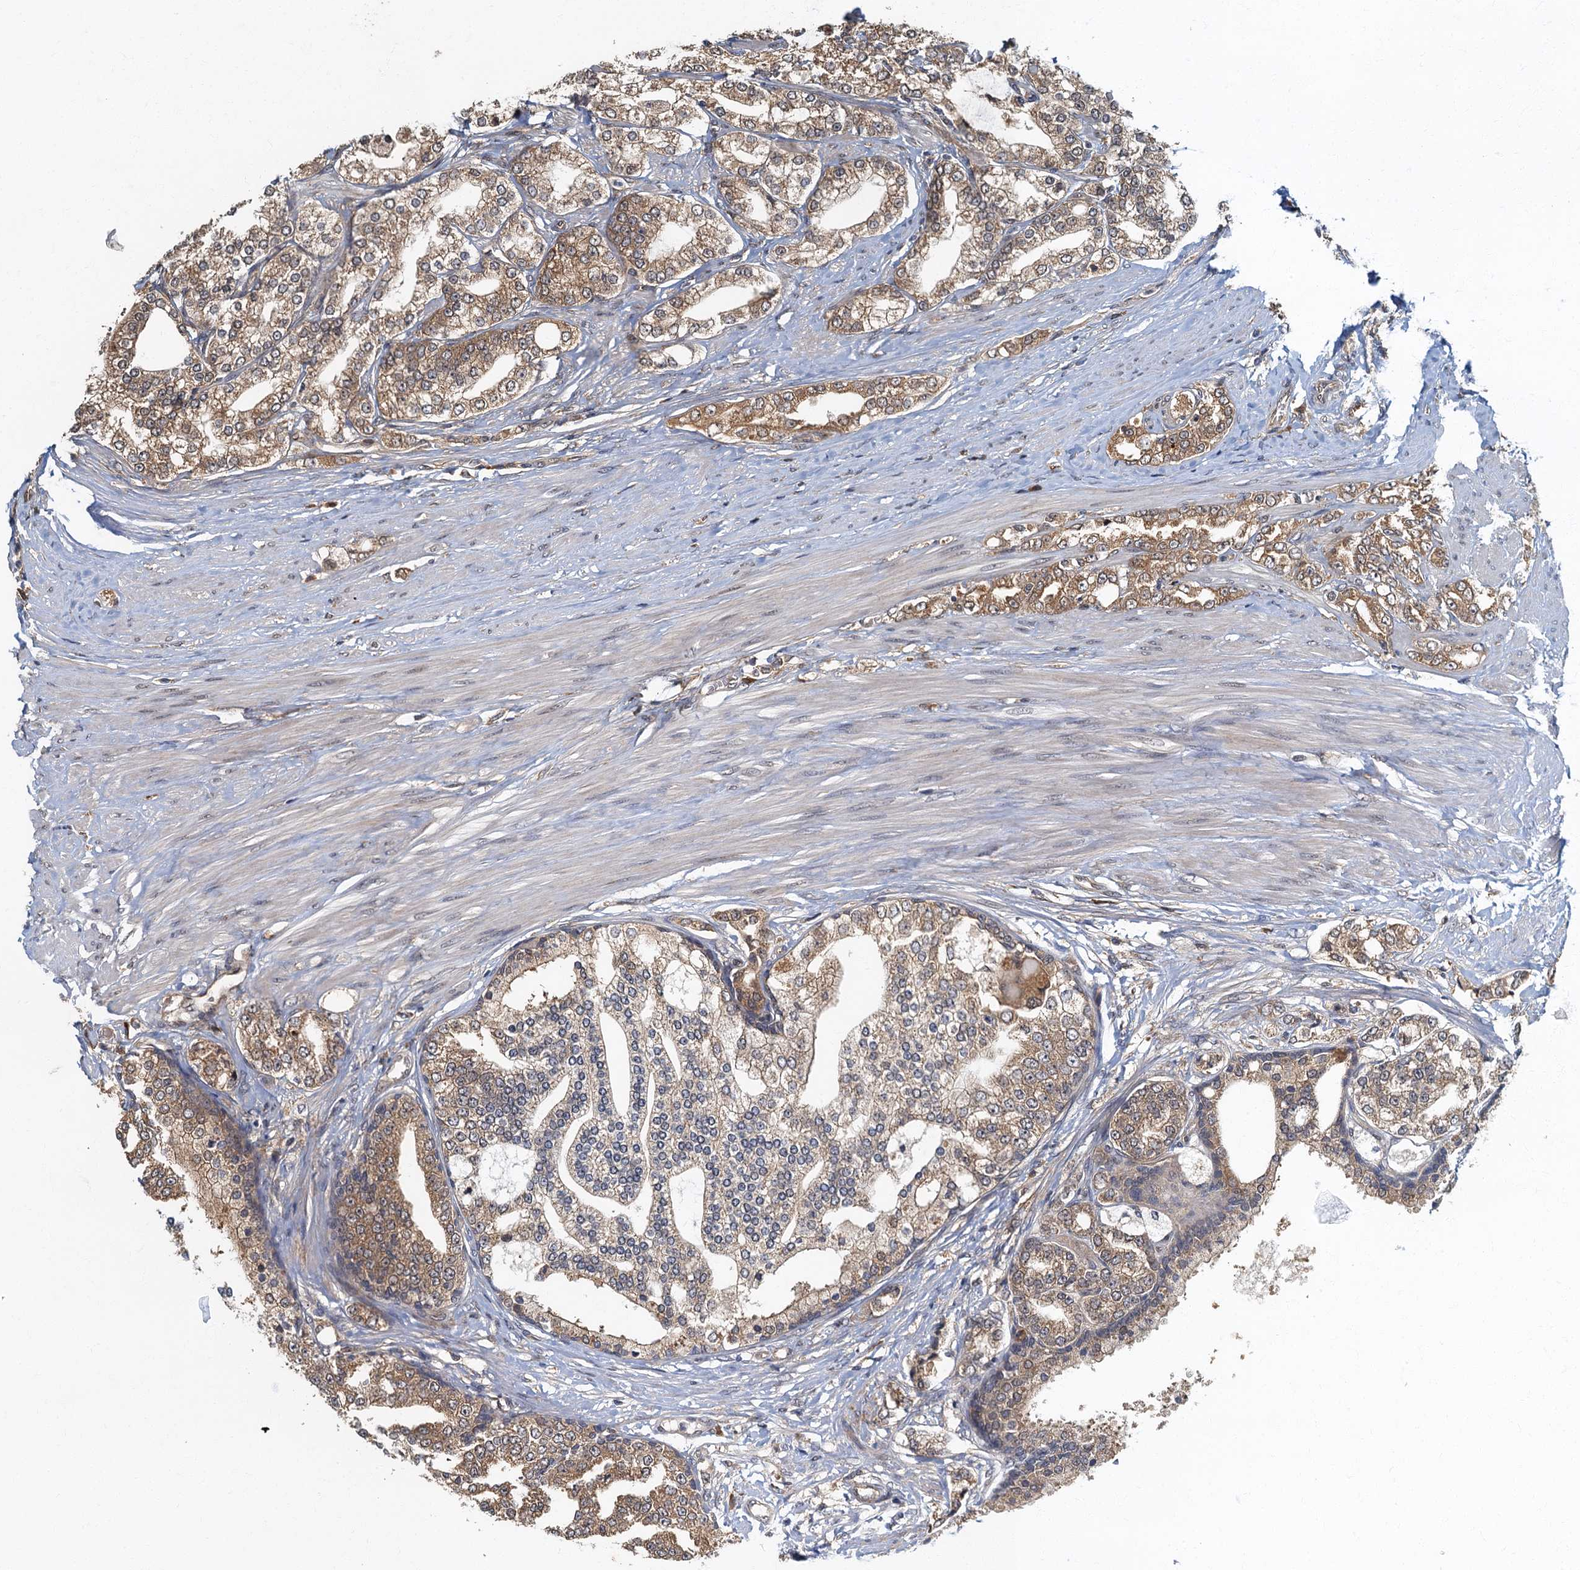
{"staining": {"intensity": "moderate", "quantity": ">75%", "location": "cytoplasmic/membranous"}, "tissue": "prostate cancer", "cell_type": "Tumor cells", "image_type": "cancer", "snomed": [{"axis": "morphology", "description": "Adenocarcinoma, High grade"}, {"axis": "topography", "description": "Prostate"}], "caption": "Human adenocarcinoma (high-grade) (prostate) stained with a protein marker displays moderate staining in tumor cells.", "gene": "TBCK", "patient": {"sex": "male", "age": 64}}